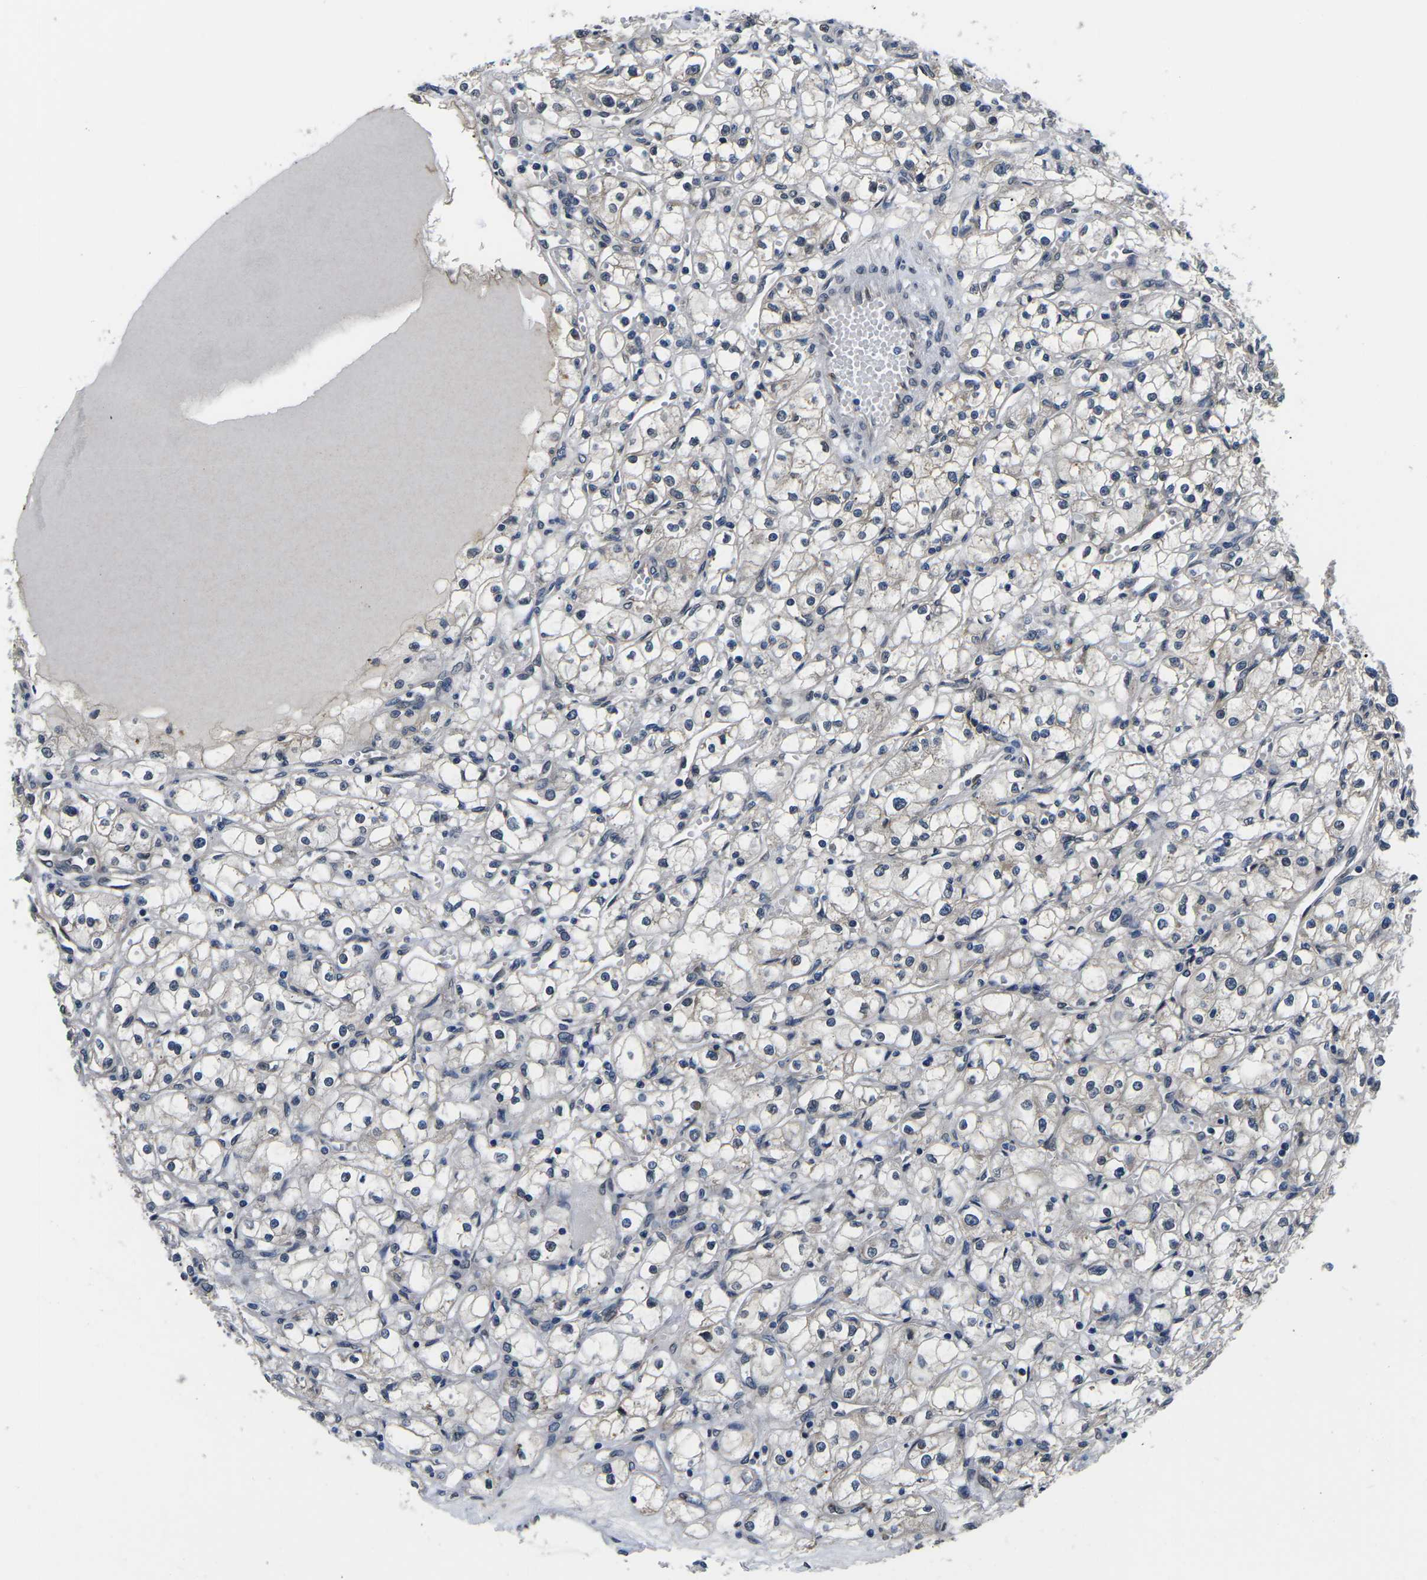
{"staining": {"intensity": "negative", "quantity": "none", "location": "none"}, "tissue": "renal cancer", "cell_type": "Tumor cells", "image_type": "cancer", "snomed": [{"axis": "morphology", "description": "Adenocarcinoma, NOS"}, {"axis": "topography", "description": "Kidney"}], "caption": "The IHC image has no significant staining in tumor cells of renal adenocarcinoma tissue. (DAB (3,3'-diaminobenzidine) IHC with hematoxylin counter stain).", "gene": "SNX10", "patient": {"sex": "male", "age": 56}}